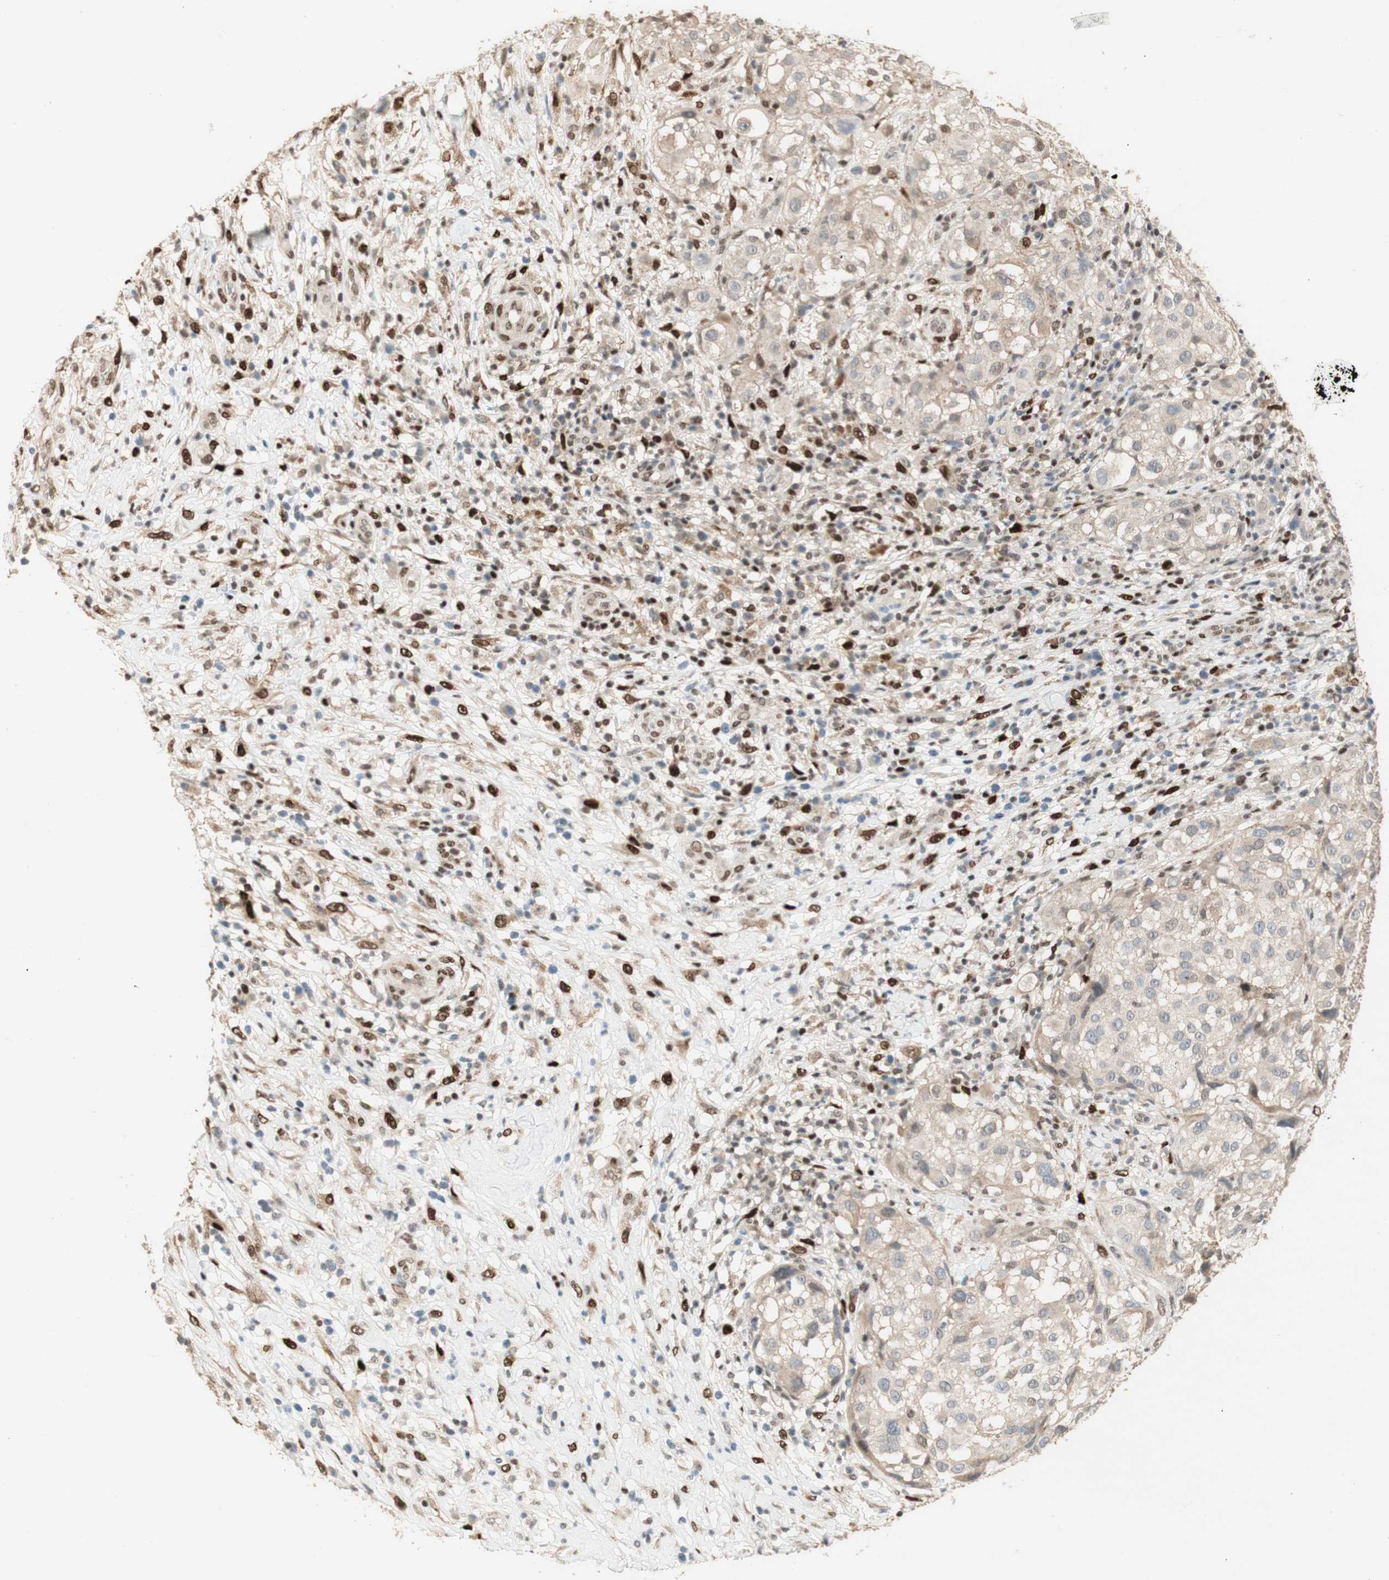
{"staining": {"intensity": "negative", "quantity": "none", "location": "none"}, "tissue": "melanoma", "cell_type": "Tumor cells", "image_type": "cancer", "snomed": [{"axis": "morphology", "description": "Necrosis, NOS"}, {"axis": "morphology", "description": "Malignant melanoma, NOS"}, {"axis": "topography", "description": "Skin"}], "caption": "Immunohistochemistry micrograph of human malignant melanoma stained for a protein (brown), which exhibits no staining in tumor cells.", "gene": "FOXP1", "patient": {"sex": "female", "age": 87}}